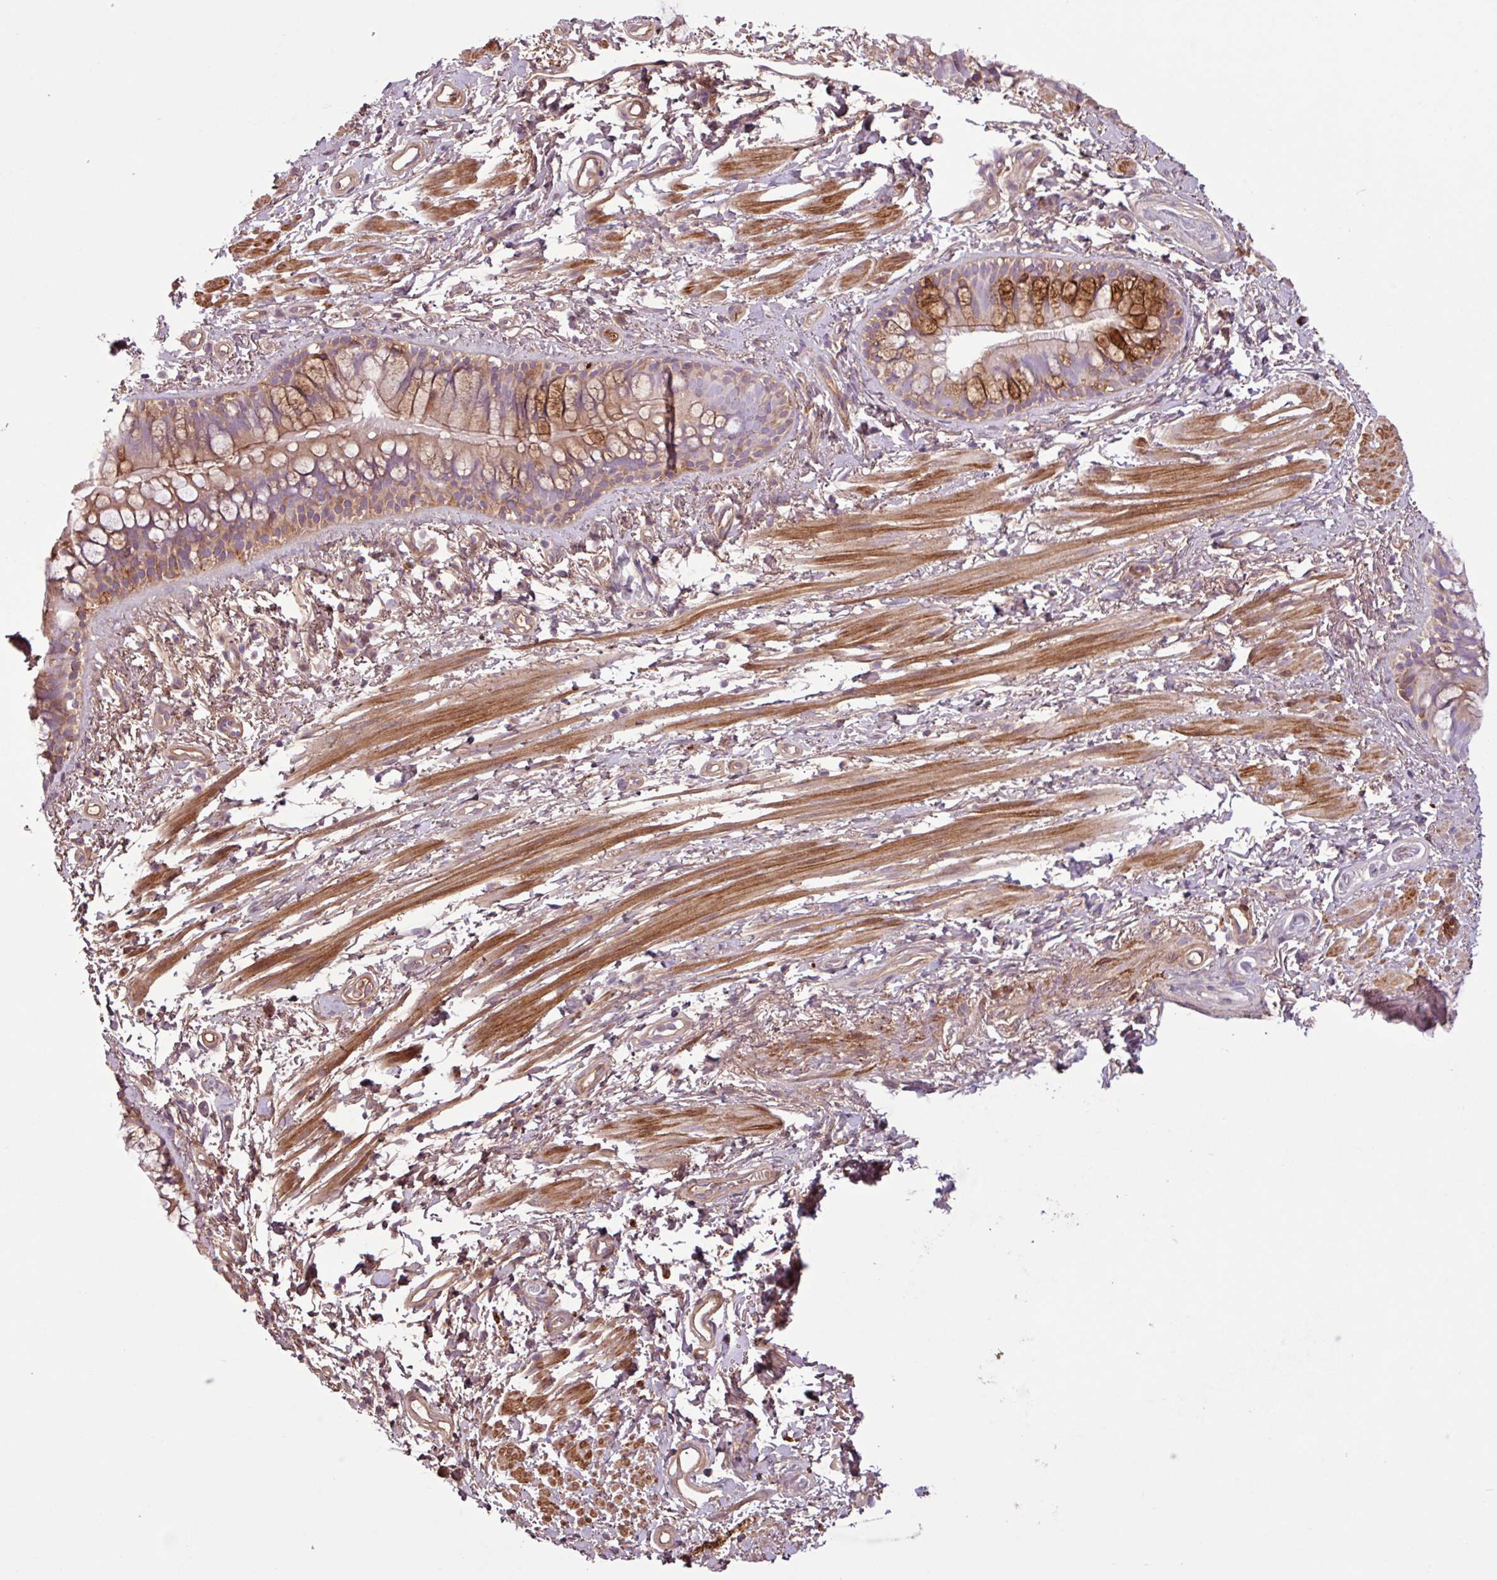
{"staining": {"intensity": "weak", "quantity": "25%-75%", "location": "cytoplasmic/membranous"}, "tissue": "bronchus", "cell_type": "Respiratory epithelial cells", "image_type": "normal", "snomed": [{"axis": "morphology", "description": "Normal tissue, NOS"}, {"axis": "morphology", "description": "Squamous cell carcinoma, NOS"}, {"axis": "topography", "description": "Bronchus"}, {"axis": "topography", "description": "Lung"}], "caption": "Bronchus stained with a brown dye displays weak cytoplasmic/membranous positive expression in about 25%-75% of respiratory epithelial cells.", "gene": "C4A", "patient": {"sex": "female", "age": 70}}